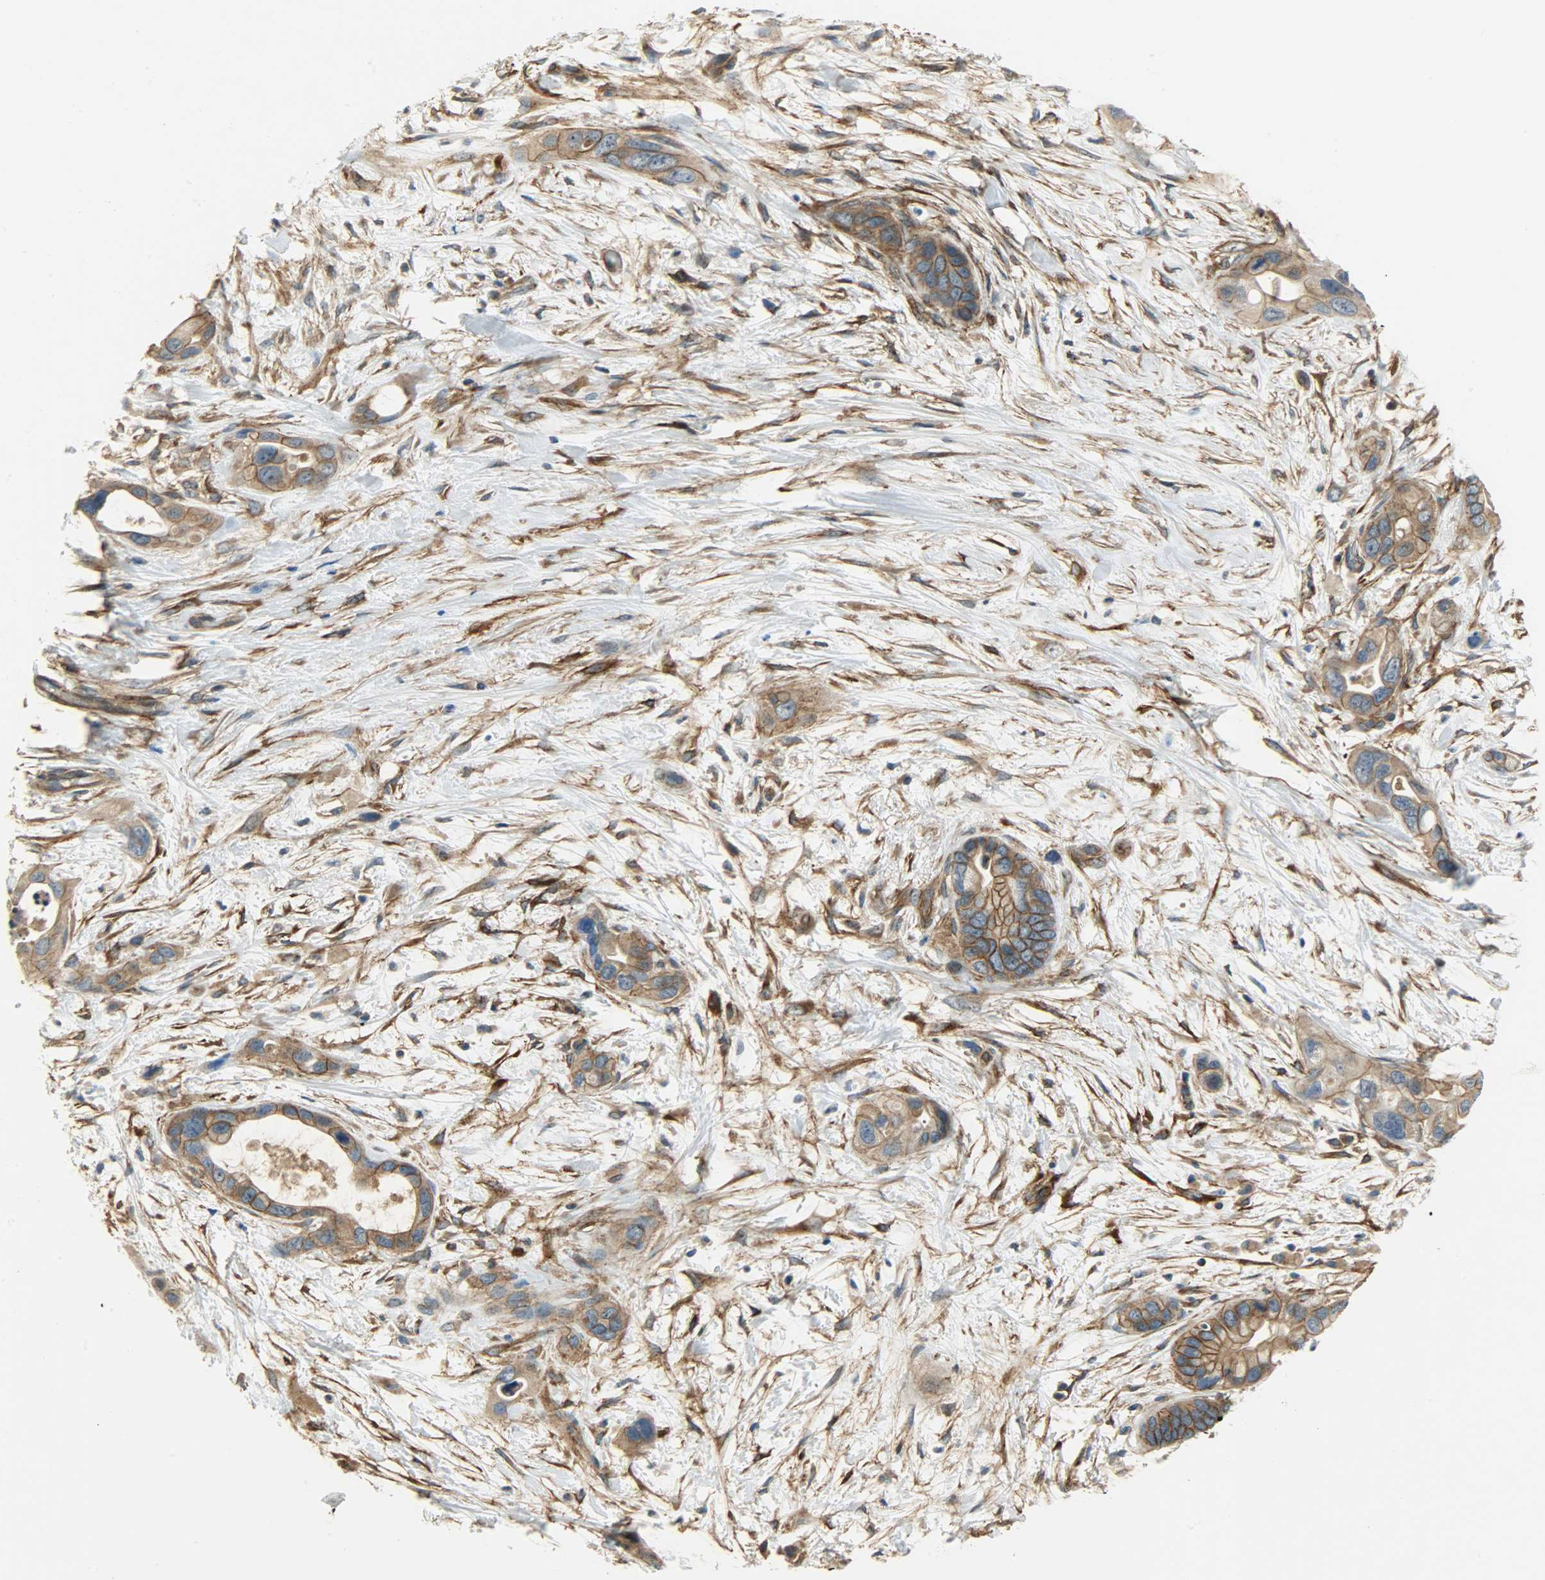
{"staining": {"intensity": "moderate", "quantity": ">75%", "location": "cytoplasmic/membranous"}, "tissue": "pancreatic cancer", "cell_type": "Tumor cells", "image_type": "cancer", "snomed": [{"axis": "morphology", "description": "Adenocarcinoma, NOS"}, {"axis": "topography", "description": "Pancreas"}], "caption": "Immunohistochemistry (IHC) photomicrograph of human pancreatic cancer (adenocarcinoma) stained for a protein (brown), which shows medium levels of moderate cytoplasmic/membranous staining in about >75% of tumor cells.", "gene": "KIAA1217", "patient": {"sex": "female", "age": 77}}